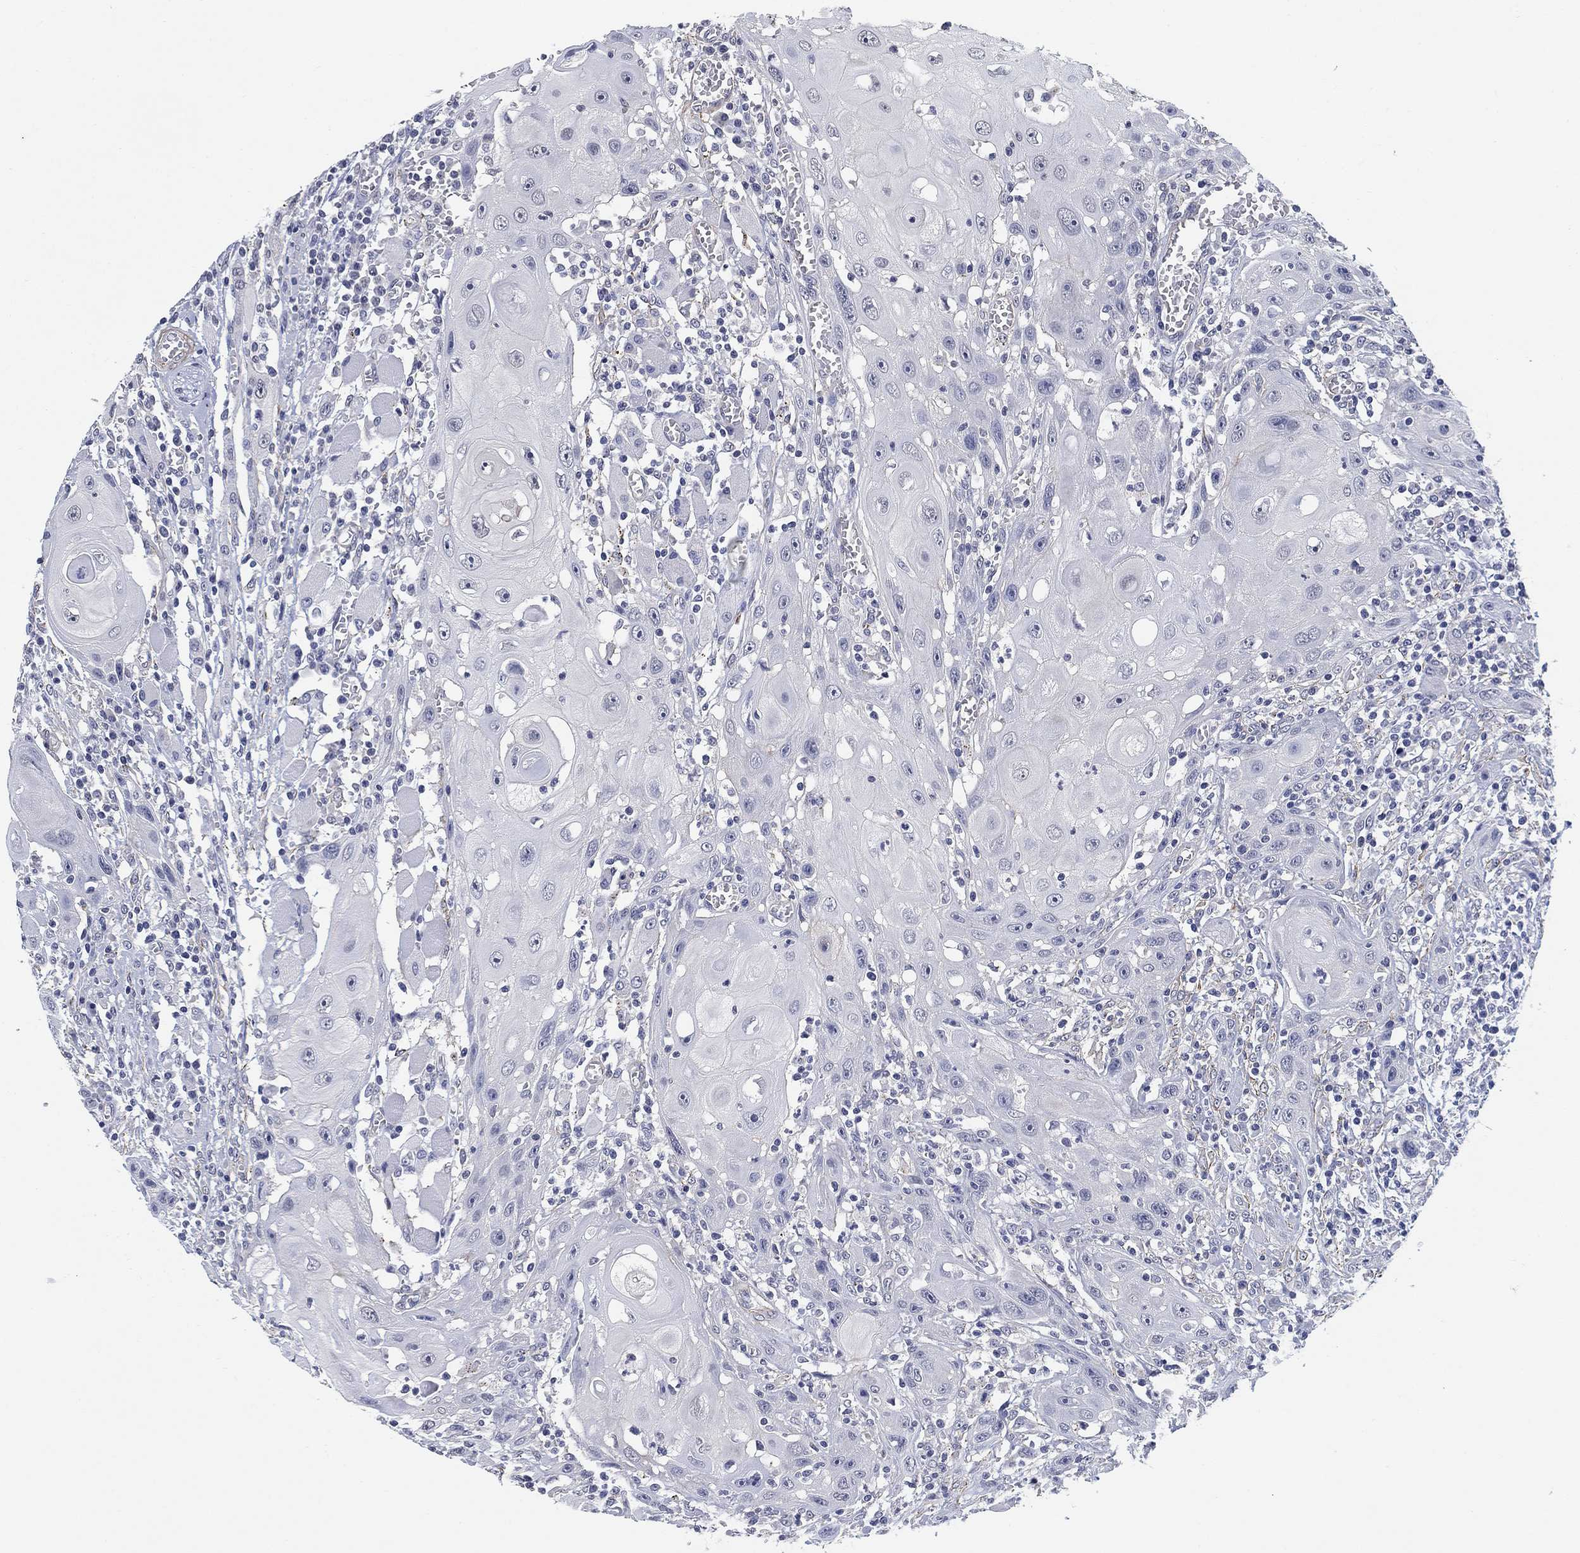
{"staining": {"intensity": "negative", "quantity": "none", "location": "none"}, "tissue": "head and neck cancer", "cell_type": "Tumor cells", "image_type": "cancer", "snomed": [{"axis": "morphology", "description": "Normal tissue, NOS"}, {"axis": "morphology", "description": "Squamous cell carcinoma, NOS"}, {"axis": "topography", "description": "Oral tissue"}, {"axis": "topography", "description": "Head-Neck"}], "caption": "This is an immunohistochemistry image of head and neck cancer (squamous cell carcinoma). There is no positivity in tumor cells.", "gene": "OTUB2", "patient": {"sex": "male", "age": 71}}